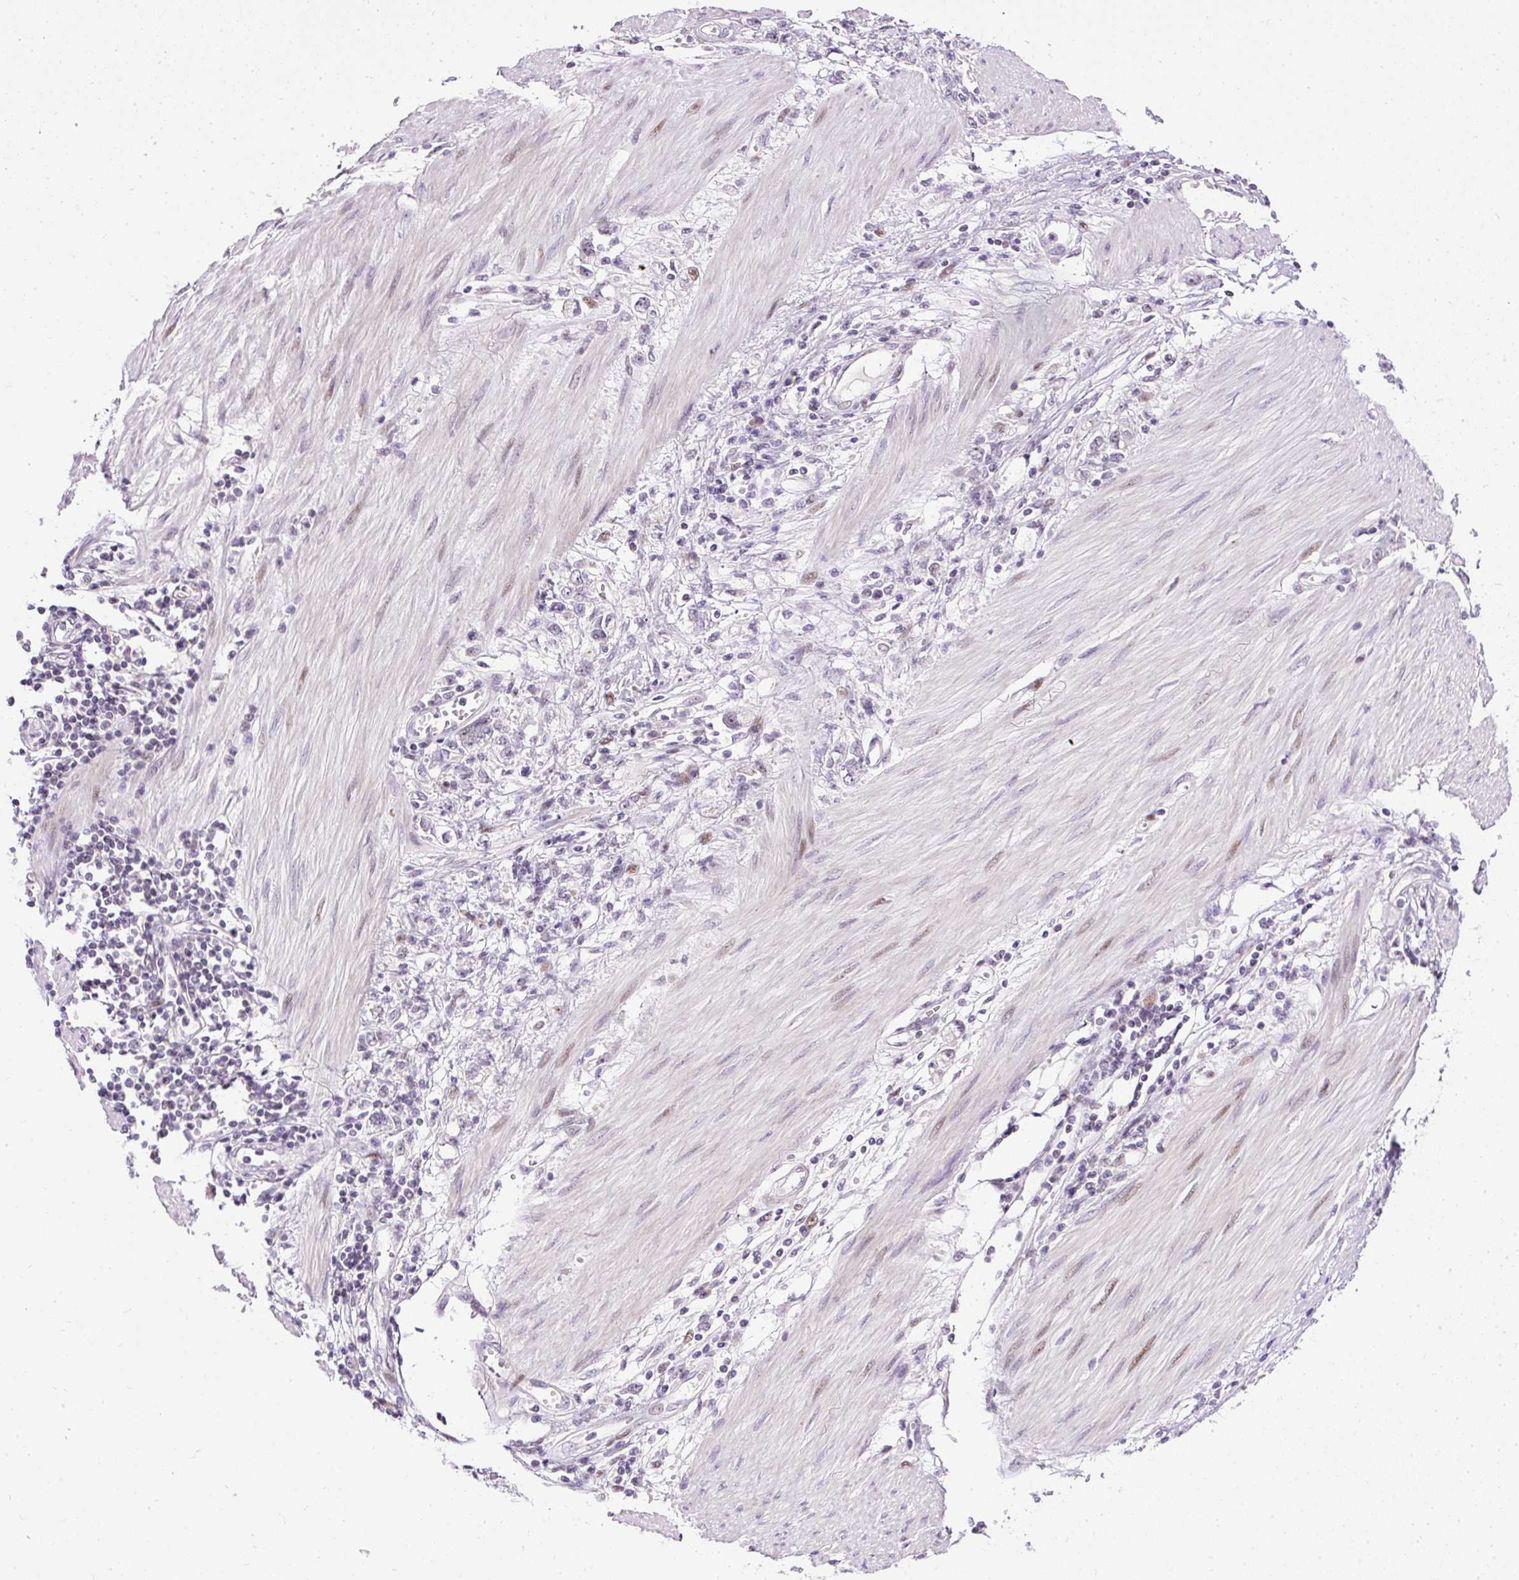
{"staining": {"intensity": "moderate", "quantity": "<25%", "location": "nuclear"}, "tissue": "stomach cancer", "cell_type": "Tumor cells", "image_type": "cancer", "snomed": [{"axis": "morphology", "description": "Adenocarcinoma, NOS"}, {"axis": "topography", "description": "Stomach"}], "caption": "The immunohistochemical stain labels moderate nuclear expression in tumor cells of stomach adenocarcinoma tissue. Using DAB (brown) and hematoxylin (blue) stains, captured at high magnification using brightfield microscopy.", "gene": "ARHGEF18", "patient": {"sex": "female", "age": 76}}